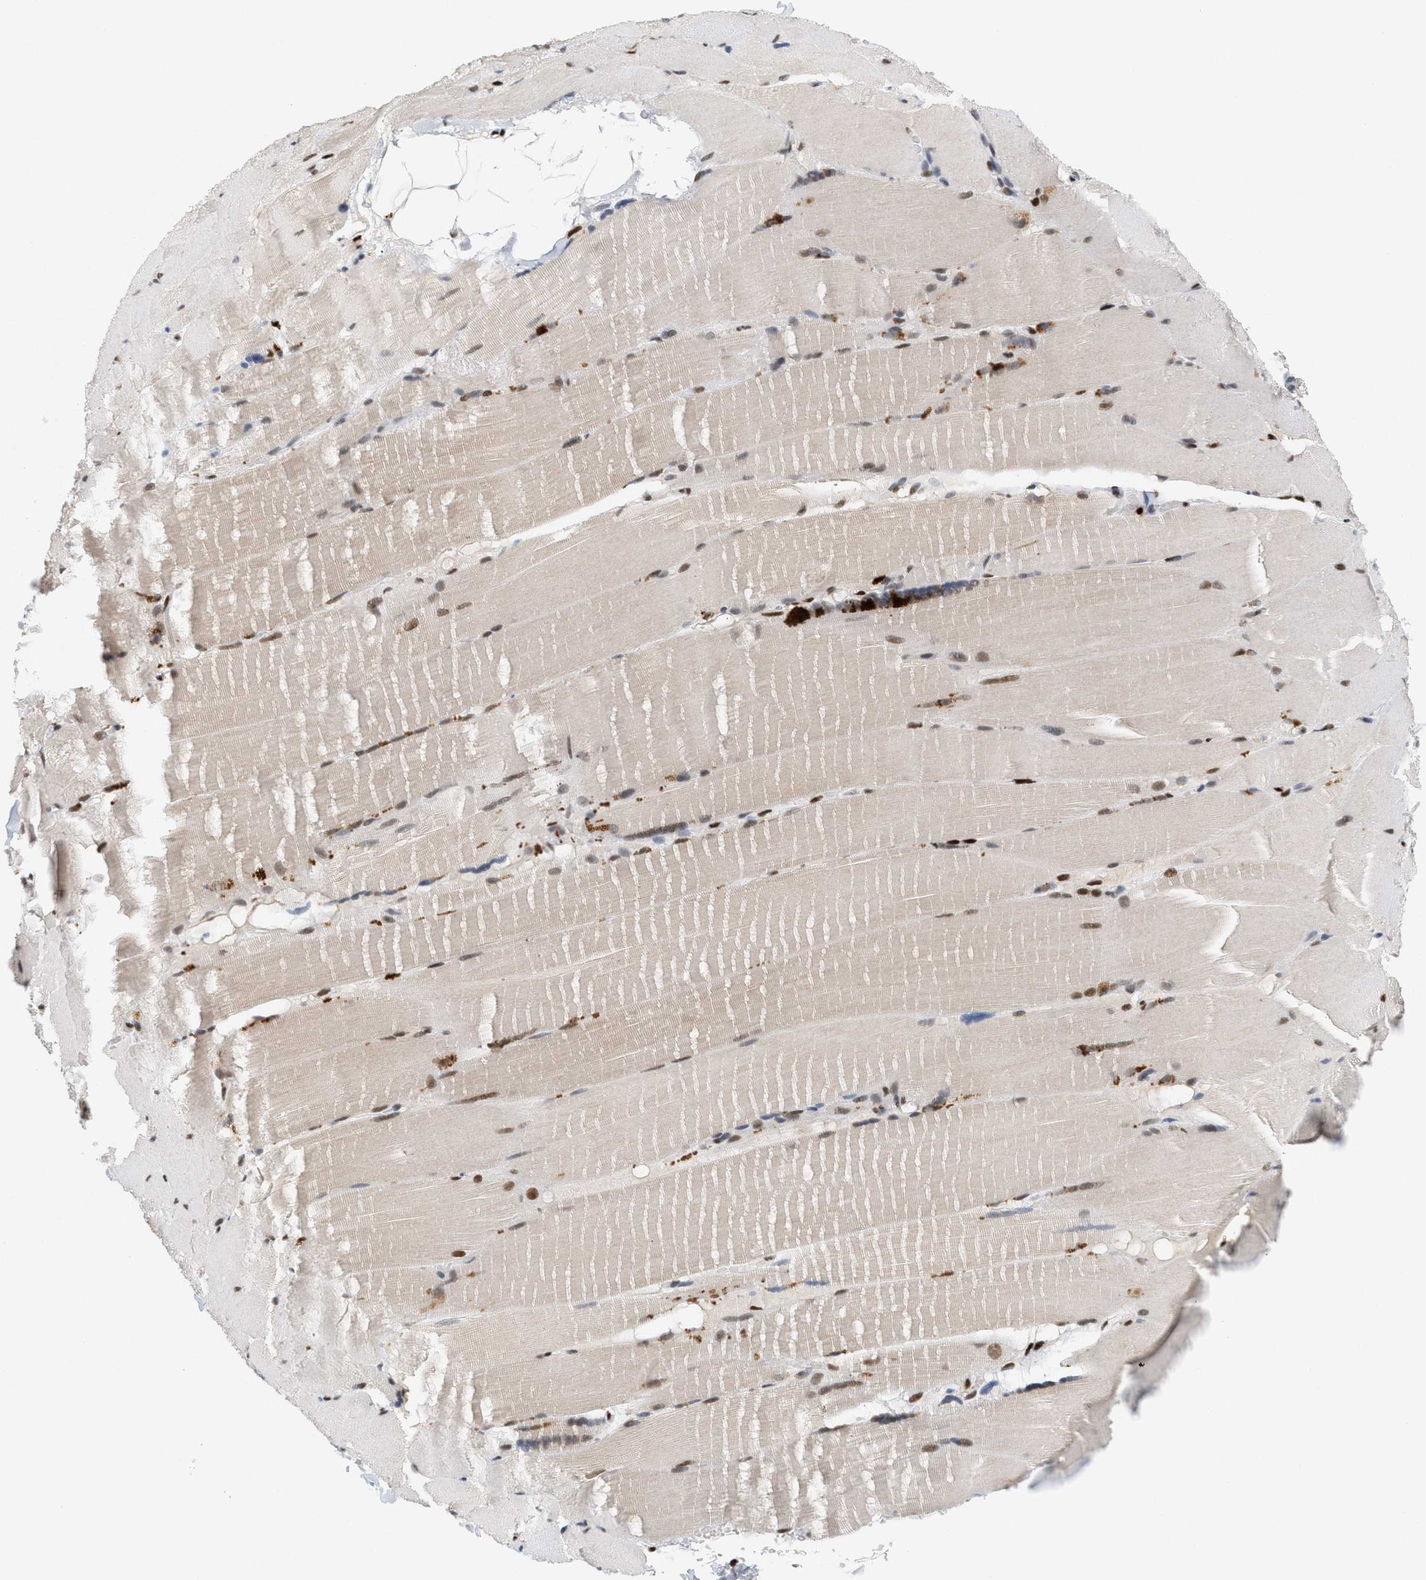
{"staining": {"intensity": "moderate", "quantity": "25%-75%", "location": "cytoplasmic/membranous,nuclear"}, "tissue": "skeletal muscle", "cell_type": "Myocytes", "image_type": "normal", "snomed": [{"axis": "morphology", "description": "Normal tissue, NOS"}, {"axis": "topography", "description": "Skin"}, {"axis": "topography", "description": "Skeletal muscle"}], "caption": "A medium amount of moderate cytoplasmic/membranous,nuclear positivity is identified in approximately 25%-75% of myocytes in normal skeletal muscle.", "gene": "C17orf49", "patient": {"sex": "male", "age": 83}}